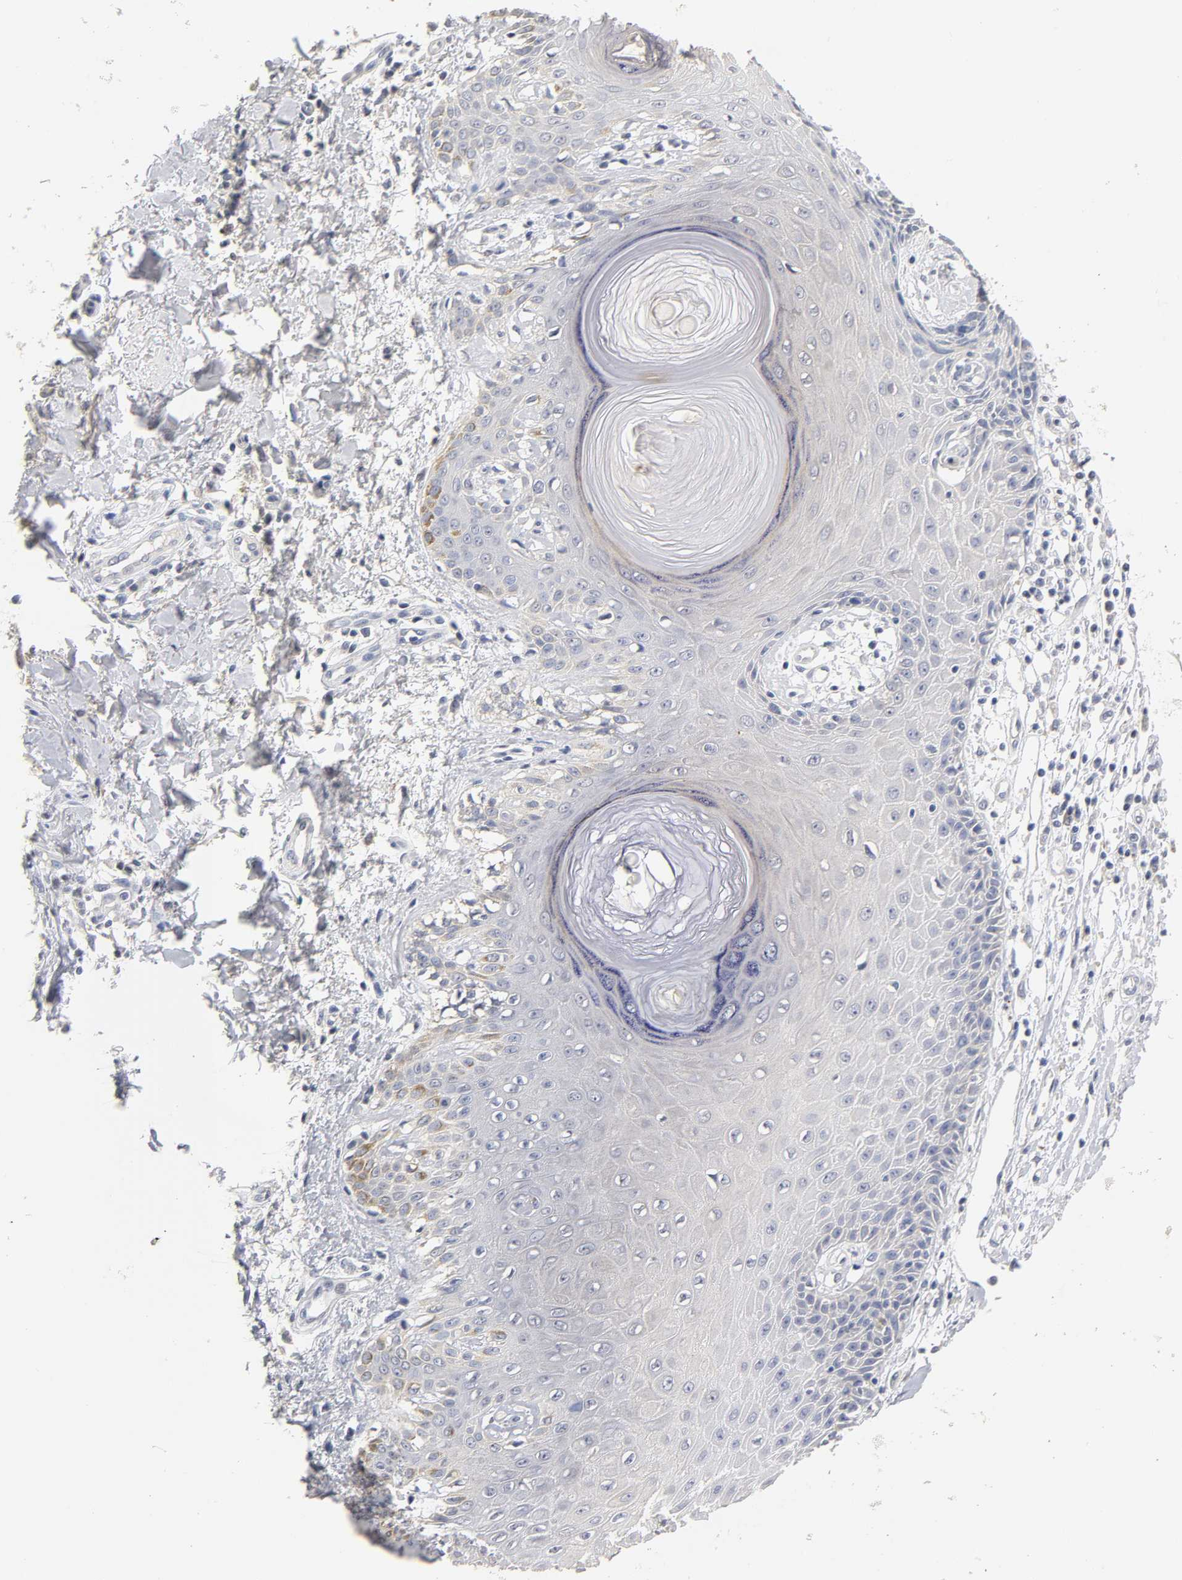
{"staining": {"intensity": "negative", "quantity": "none", "location": "none"}, "tissue": "skin cancer", "cell_type": "Tumor cells", "image_type": "cancer", "snomed": [{"axis": "morphology", "description": "Basal cell carcinoma"}, {"axis": "topography", "description": "Skin"}], "caption": "Immunohistochemistry micrograph of human skin cancer (basal cell carcinoma) stained for a protein (brown), which shows no staining in tumor cells.", "gene": "OVOL1", "patient": {"sex": "male", "age": 67}}